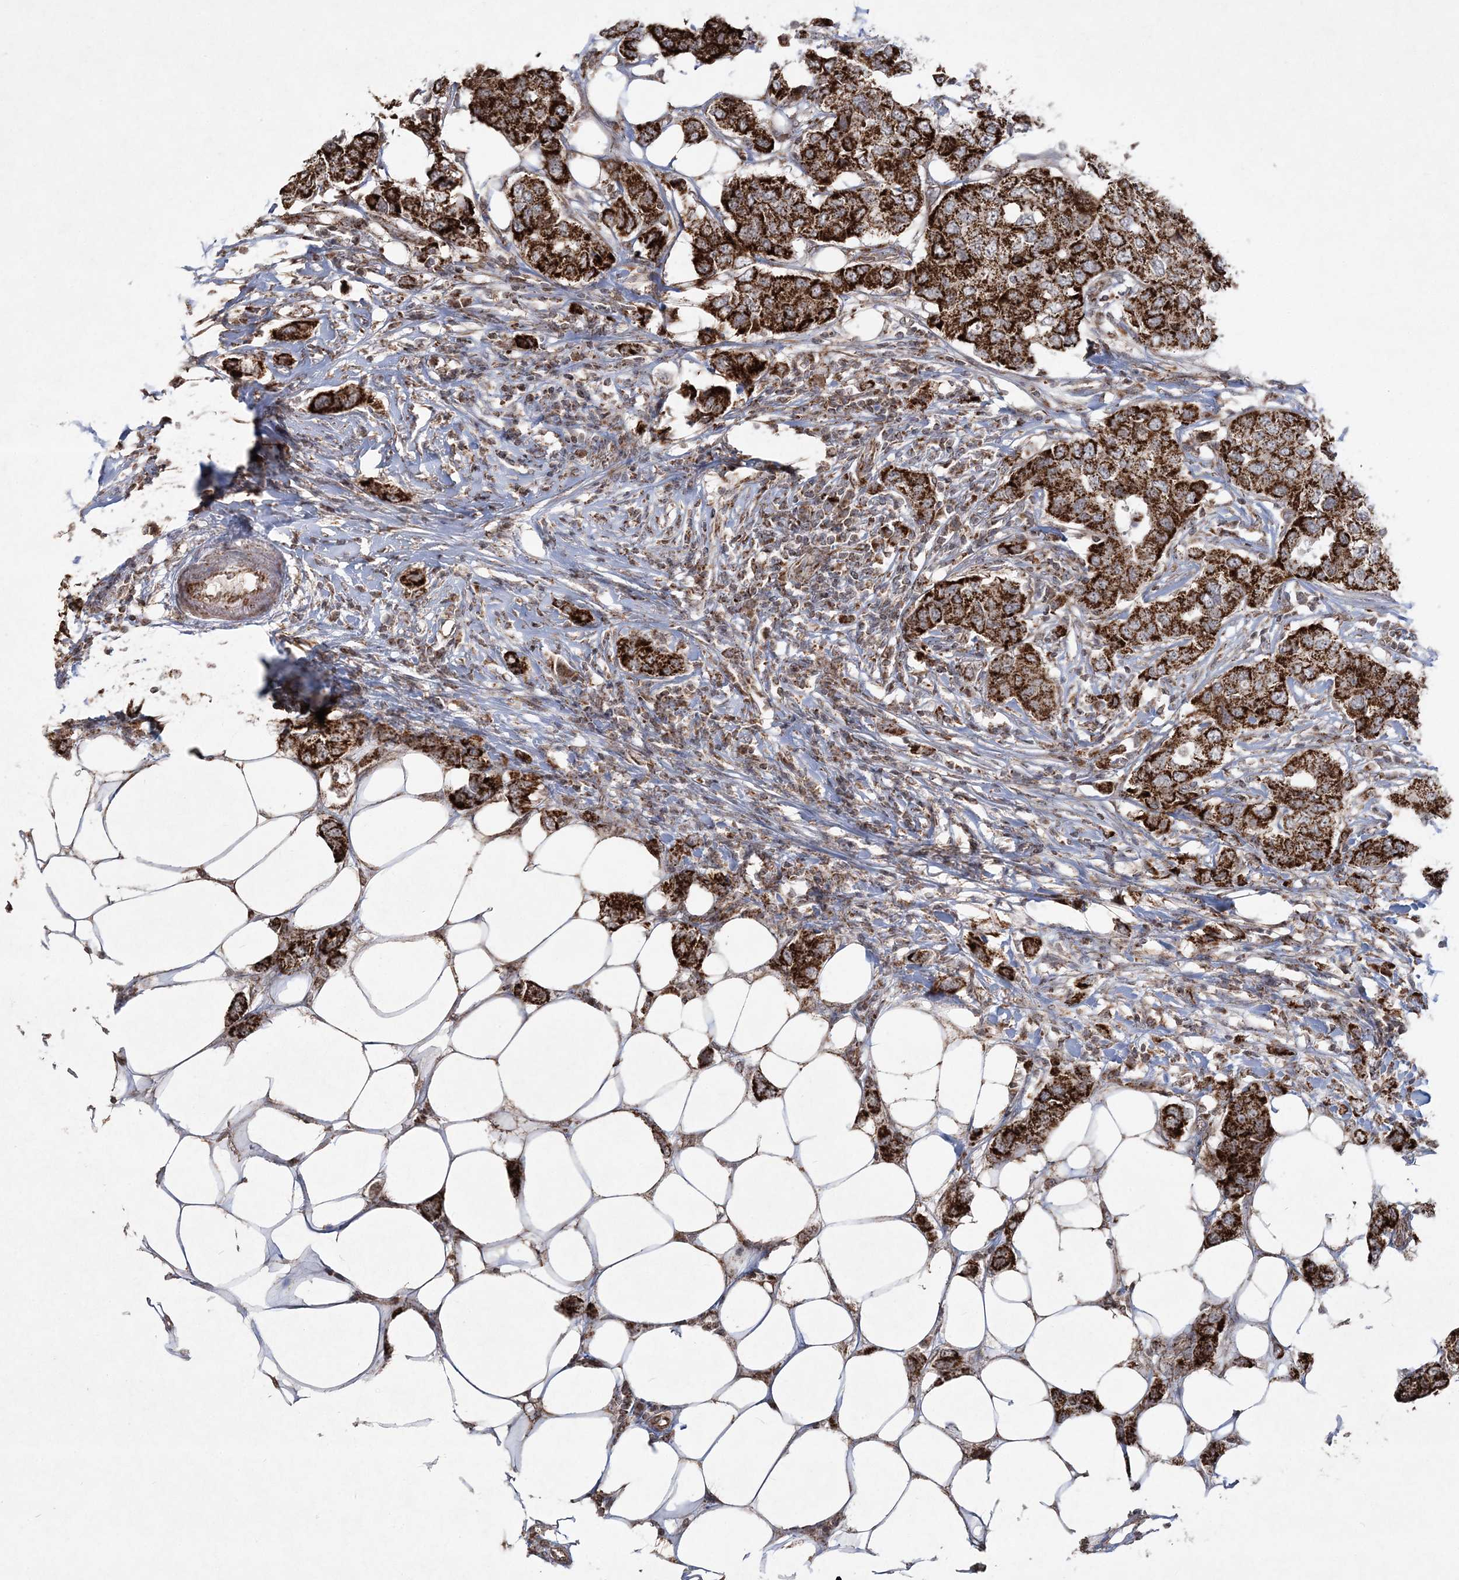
{"staining": {"intensity": "strong", "quantity": ">75%", "location": "cytoplasmic/membranous"}, "tissue": "breast cancer", "cell_type": "Tumor cells", "image_type": "cancer", "snomed": [{"axis": "morphology", "description": "Duct carcinoma"}, {"axis": "topography", "description": "Breast"}], "caption": "Tumor cells show strong cytoplasmic/membranous positivity in about >75% of cells in breast infiltrating ductal carcinoma. (IHC, brightfield microscopy, high magnification).", "gene": "LRPPRC", "patient": {"sex": "female", "age": 50}}